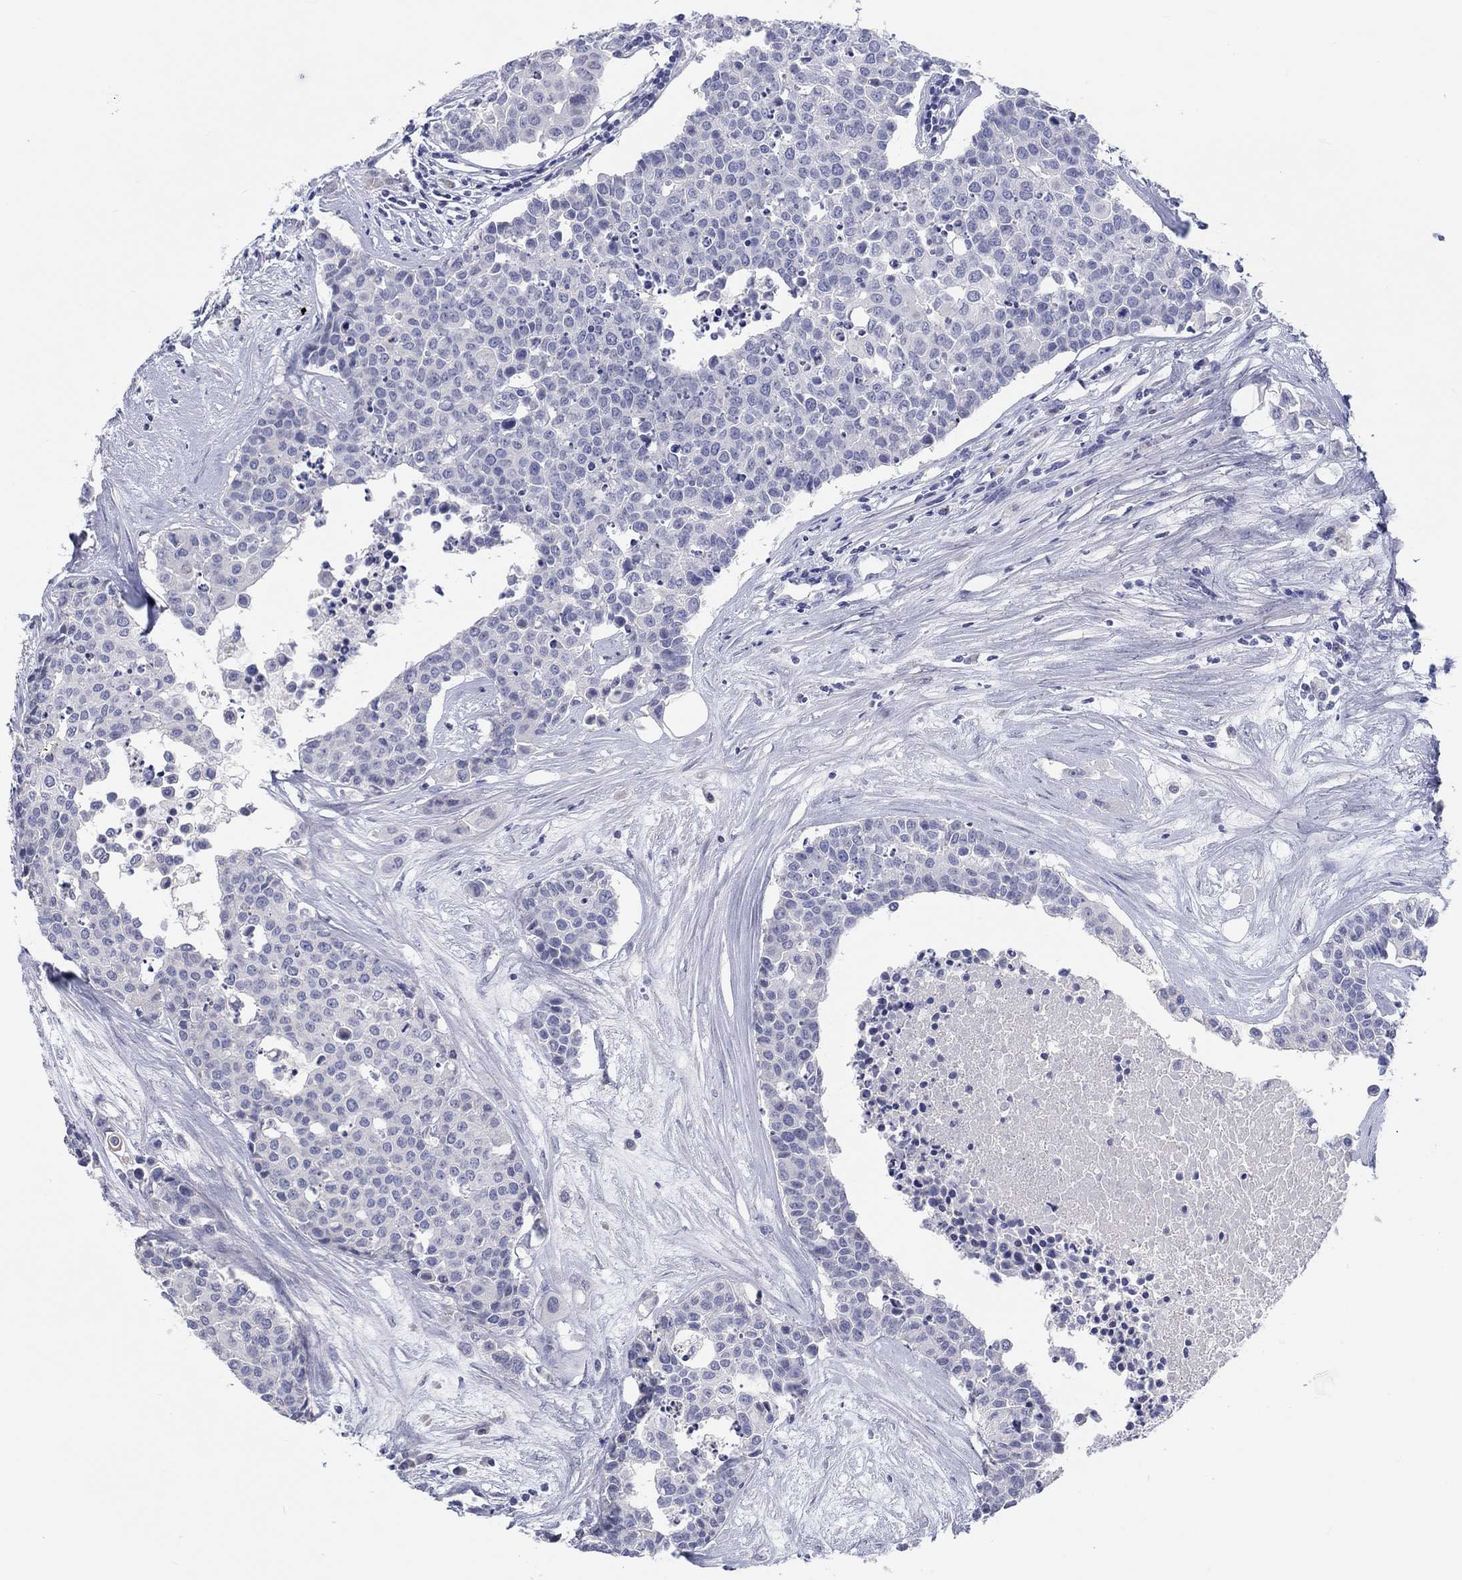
{"staining": {"intensity": "negative", "quantity": "none", "location": "none"}, "tissue": "carcinoid", "cell_type": "Tumor cells", "image_type": "cancer", "snomed": [{"axis": "morphology", "description": "Carcinoid, malignant, NOS"}, {"axis": "topography", "description": "Colon"}], "caption": "Micrograph shows no significant protein expression in tumor cells of malignant carcinoid.", "gene": "LRRC4C", "patient": {"sex": "male", "age": 81}}